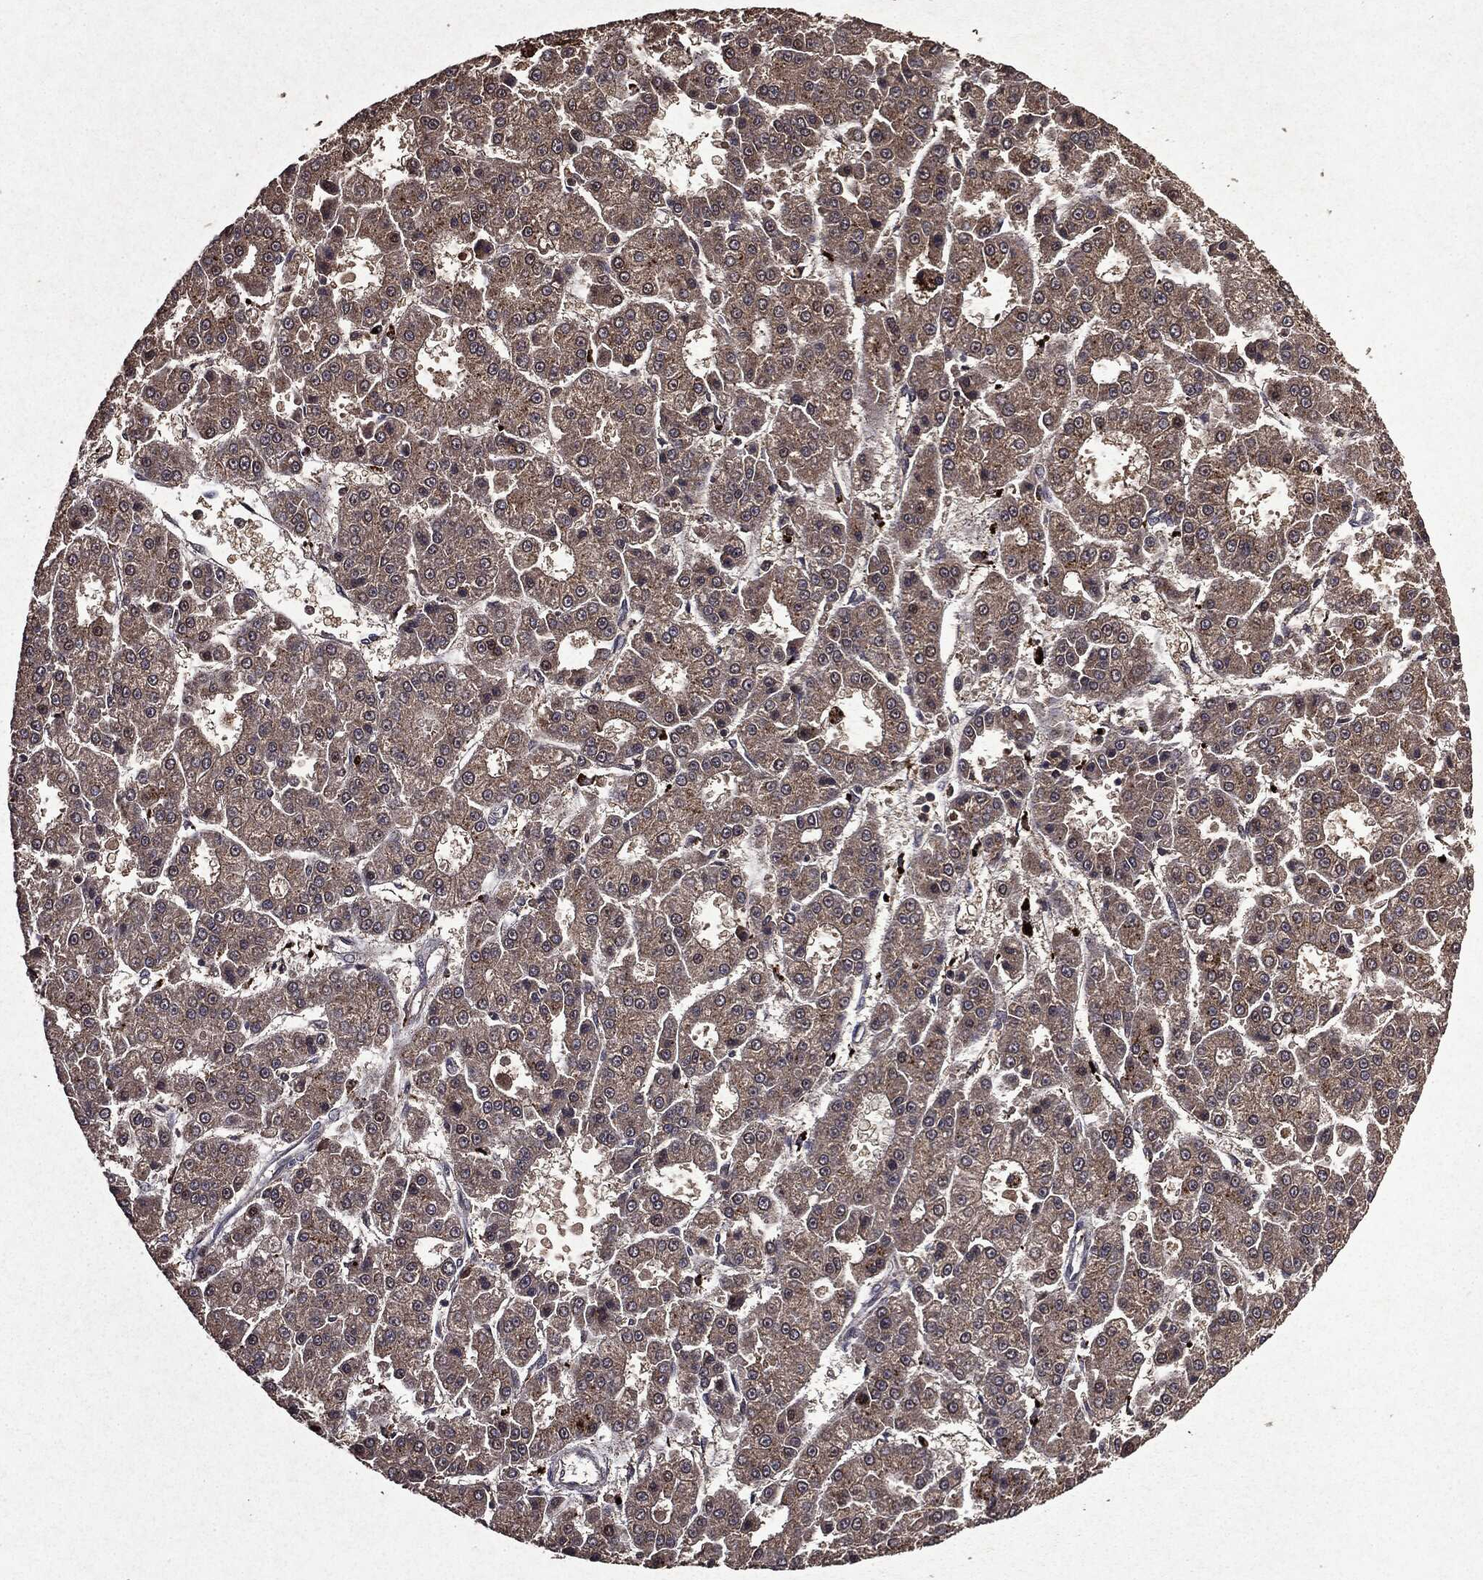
{"staining": {"intensity": "weak", "quantity": ">75%", "location": "cytoplasmic/membranous"}, "tissue": "liver cancer", "cell_type": "Tumor cells", "image_type": "cancer", "snomed": [{"axis": "morphology", "description": "Carcinoma, Hepatocellular, NOS"}, {"axis": "topography", "description": "Liver"}], "caption": "A photomicrograph showing weak cytoplasmic/membranous positivity in about >75% of tumor cells in liver hepatocellular carcinoma, as visualized by brown immunohistochemical staining.", "gene": "MTOR", "patient": {"sex": "male", "age": 70}}